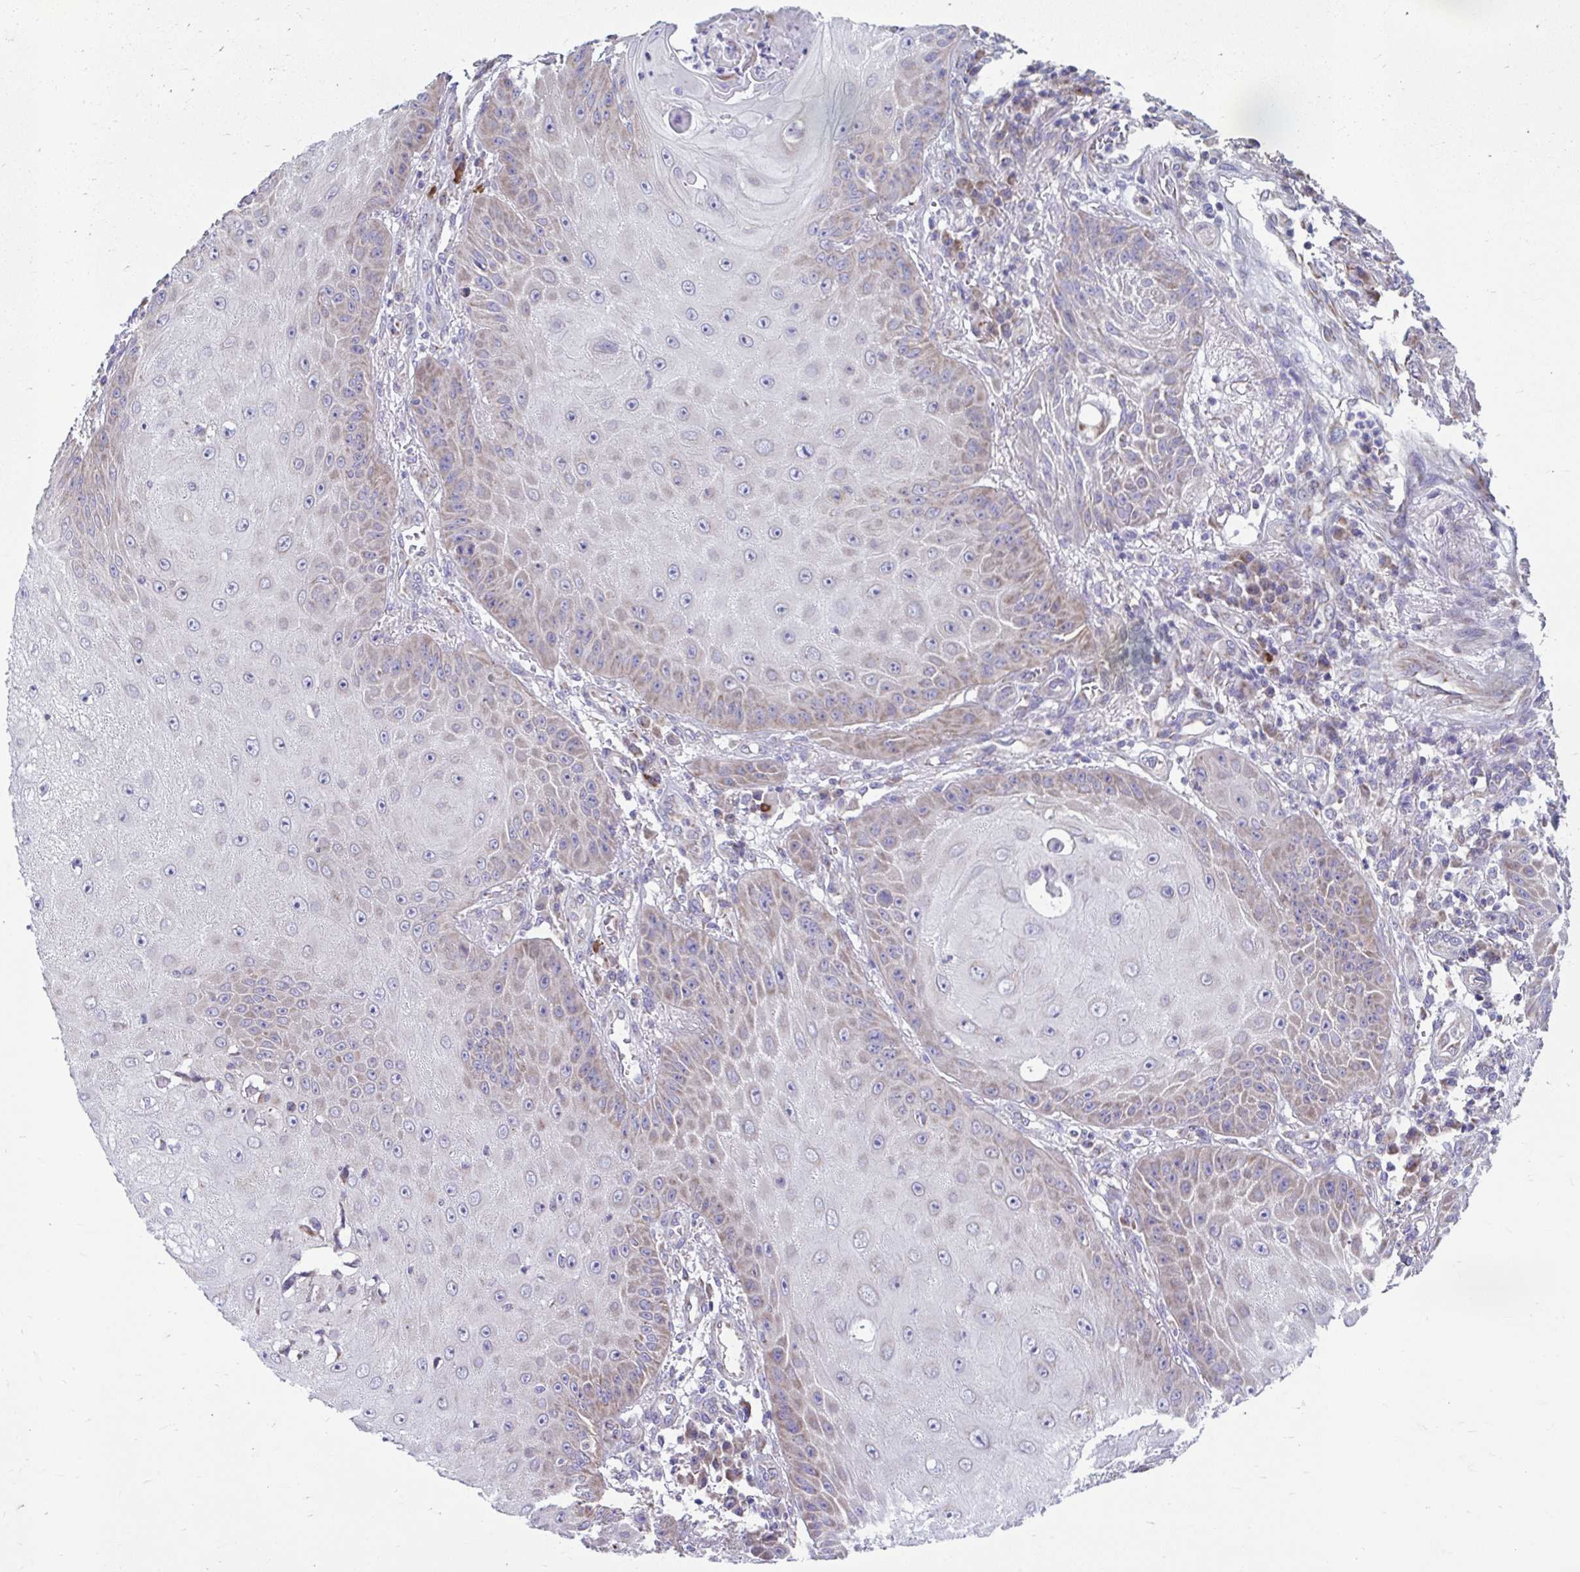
{"staining": {"intensity": "weak", "quantity": "<25%", "location": "cytoplasmic/membranous"}, "tissue": "skin cancer", "cell_type": "Tumor cells", "image_type": "cancer", "snomed": [{"axis": "morphology", "description": "Squamous cell carcinoma, NOS"}, {"axis": "topography", "description": "Skin"}], "caption": "An IHC photomicrograph of skin cancer (squamous cell carcinoma) is shown. There is no staining in tumor cells of skin cancer (squamous cell carcinoma).", "gene": "LINGO4", "patient": {"sex": "male", "age": 70}}